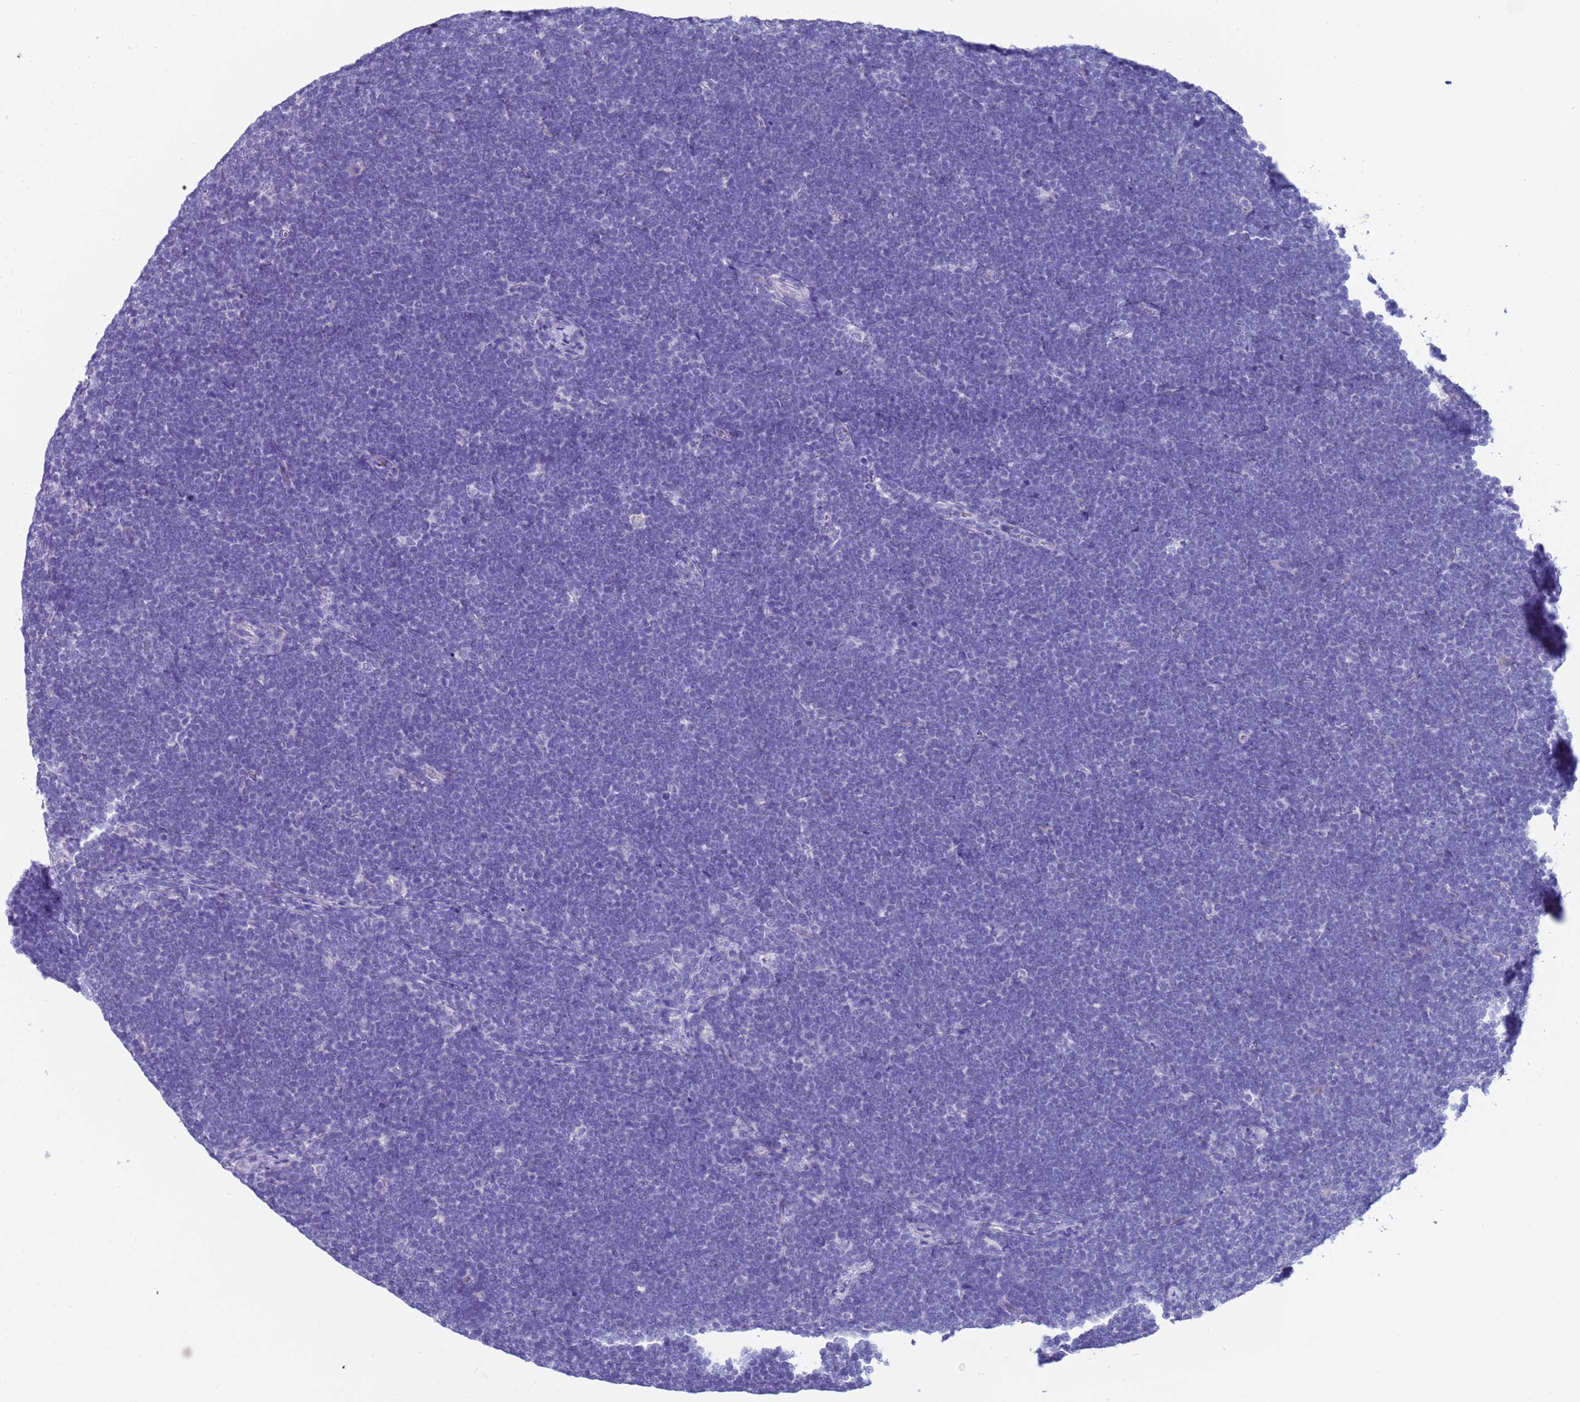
{"staining": {"intensity": "negative", "quantity": "none", "location": "none"}, "tissue": "lymphoma", "cell_type": "Tumor cells", "image_type": "cancer", "snomed": [{"axis": "morphology", "description": "Malignant lymphoma, non-Hodgkin's type, High grade"}, {"axis": "topography", "description": "Lymph node"}], "caption": "The photomicrograph reveals no significant staining in tumor cells of lymphoma.", "gene": "CKM", "patient": {"sex": "male", "age": 13}}